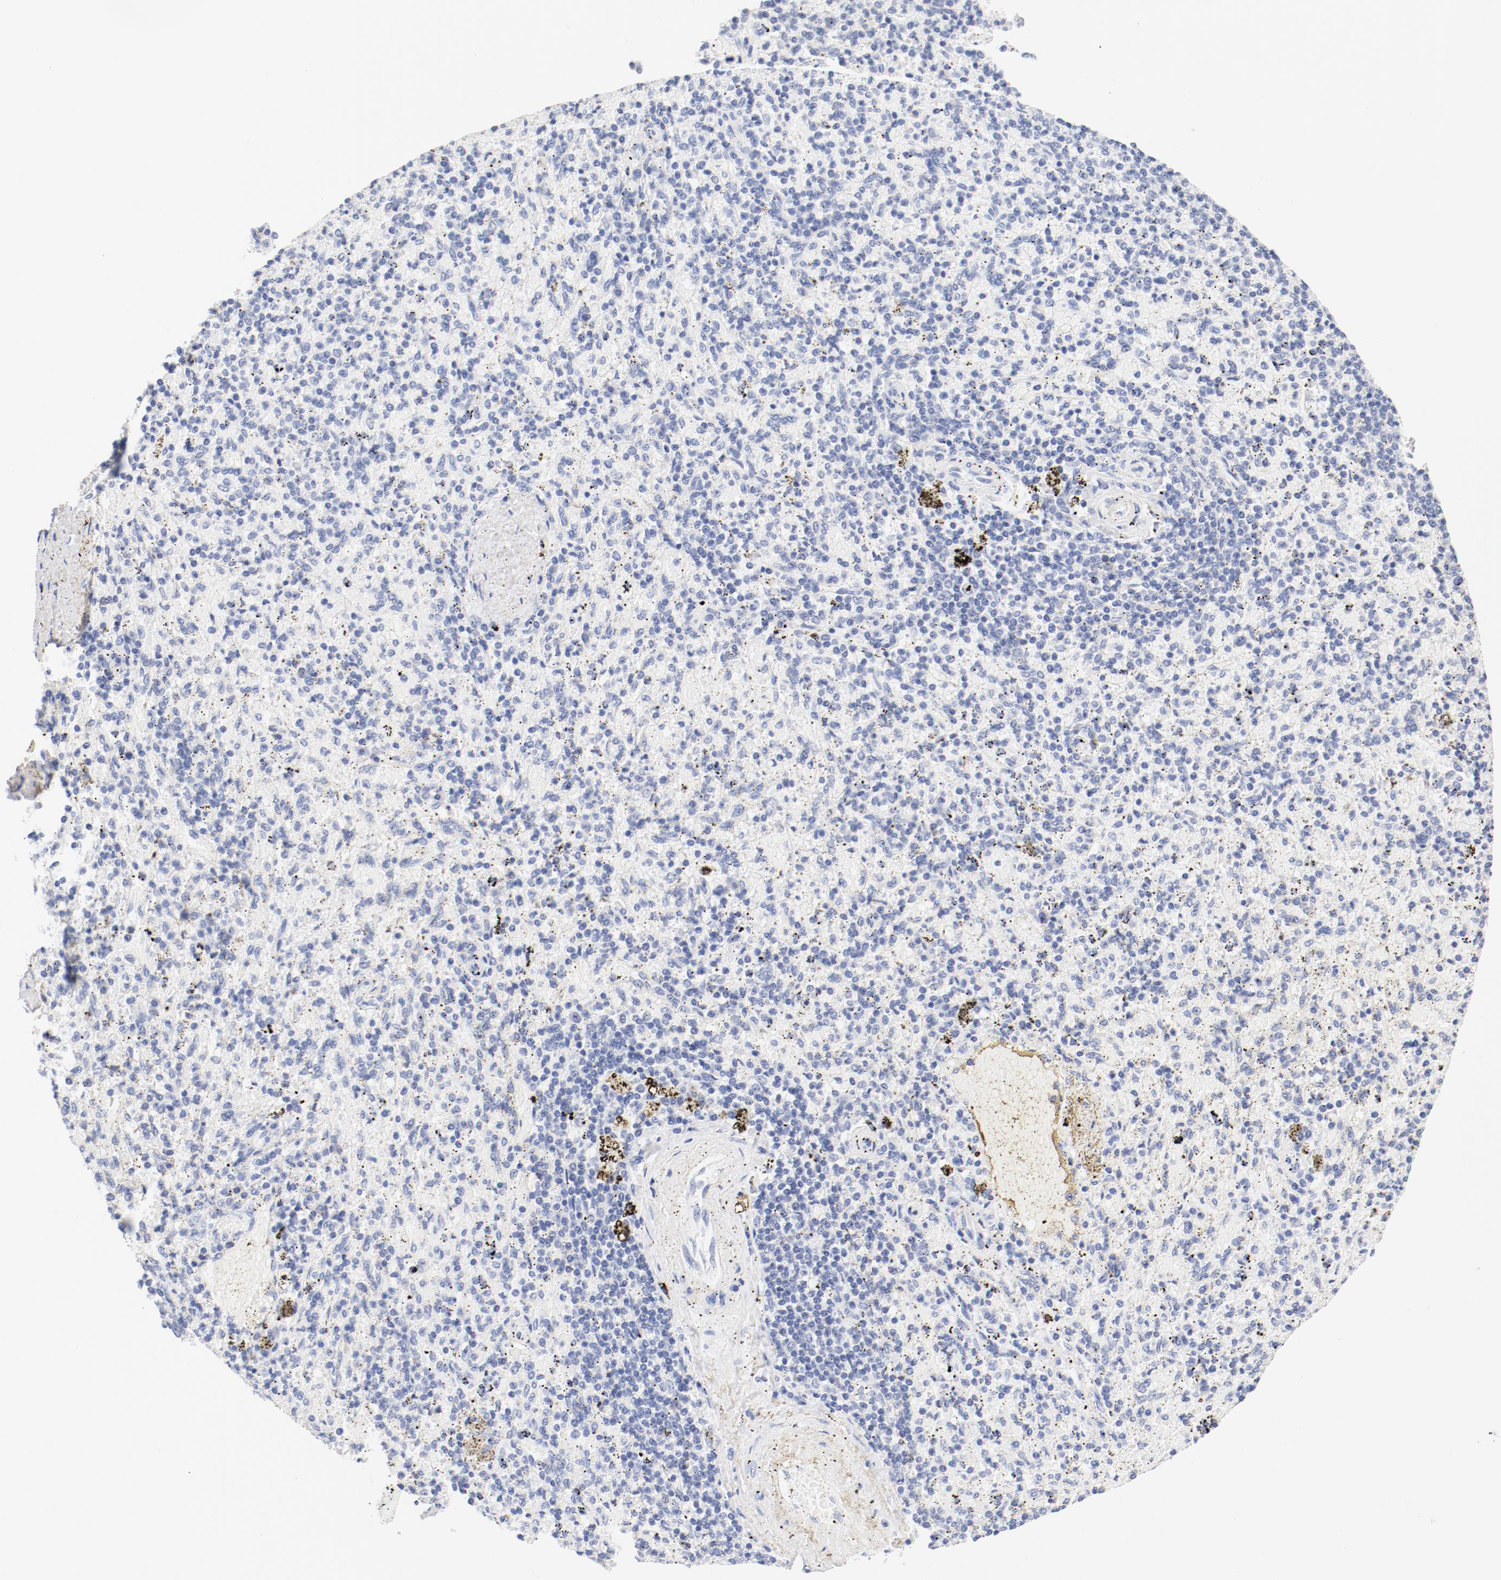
{"staining": {"intensity": "negative", "quantity": "none", "location": "none"}, "tissue": "spleen", "cell_type": "Cells in red pulp", "image_type": "normal", "snomed": [{"axis": "morphology", "description": "Normal tissue, NOS"}, {"axis": "topography", "description": "Spleen"}], "caption": "An image of human spleen is negative for staining in cells in red pulp. The staining was performed using DAB to visualize the protein expression in brown, while the nuclei were stained in blue with hematoxylin (Magnification: 20x).", "gene": "HOMER1", "patient": {"sex": "female", "age": 43}}